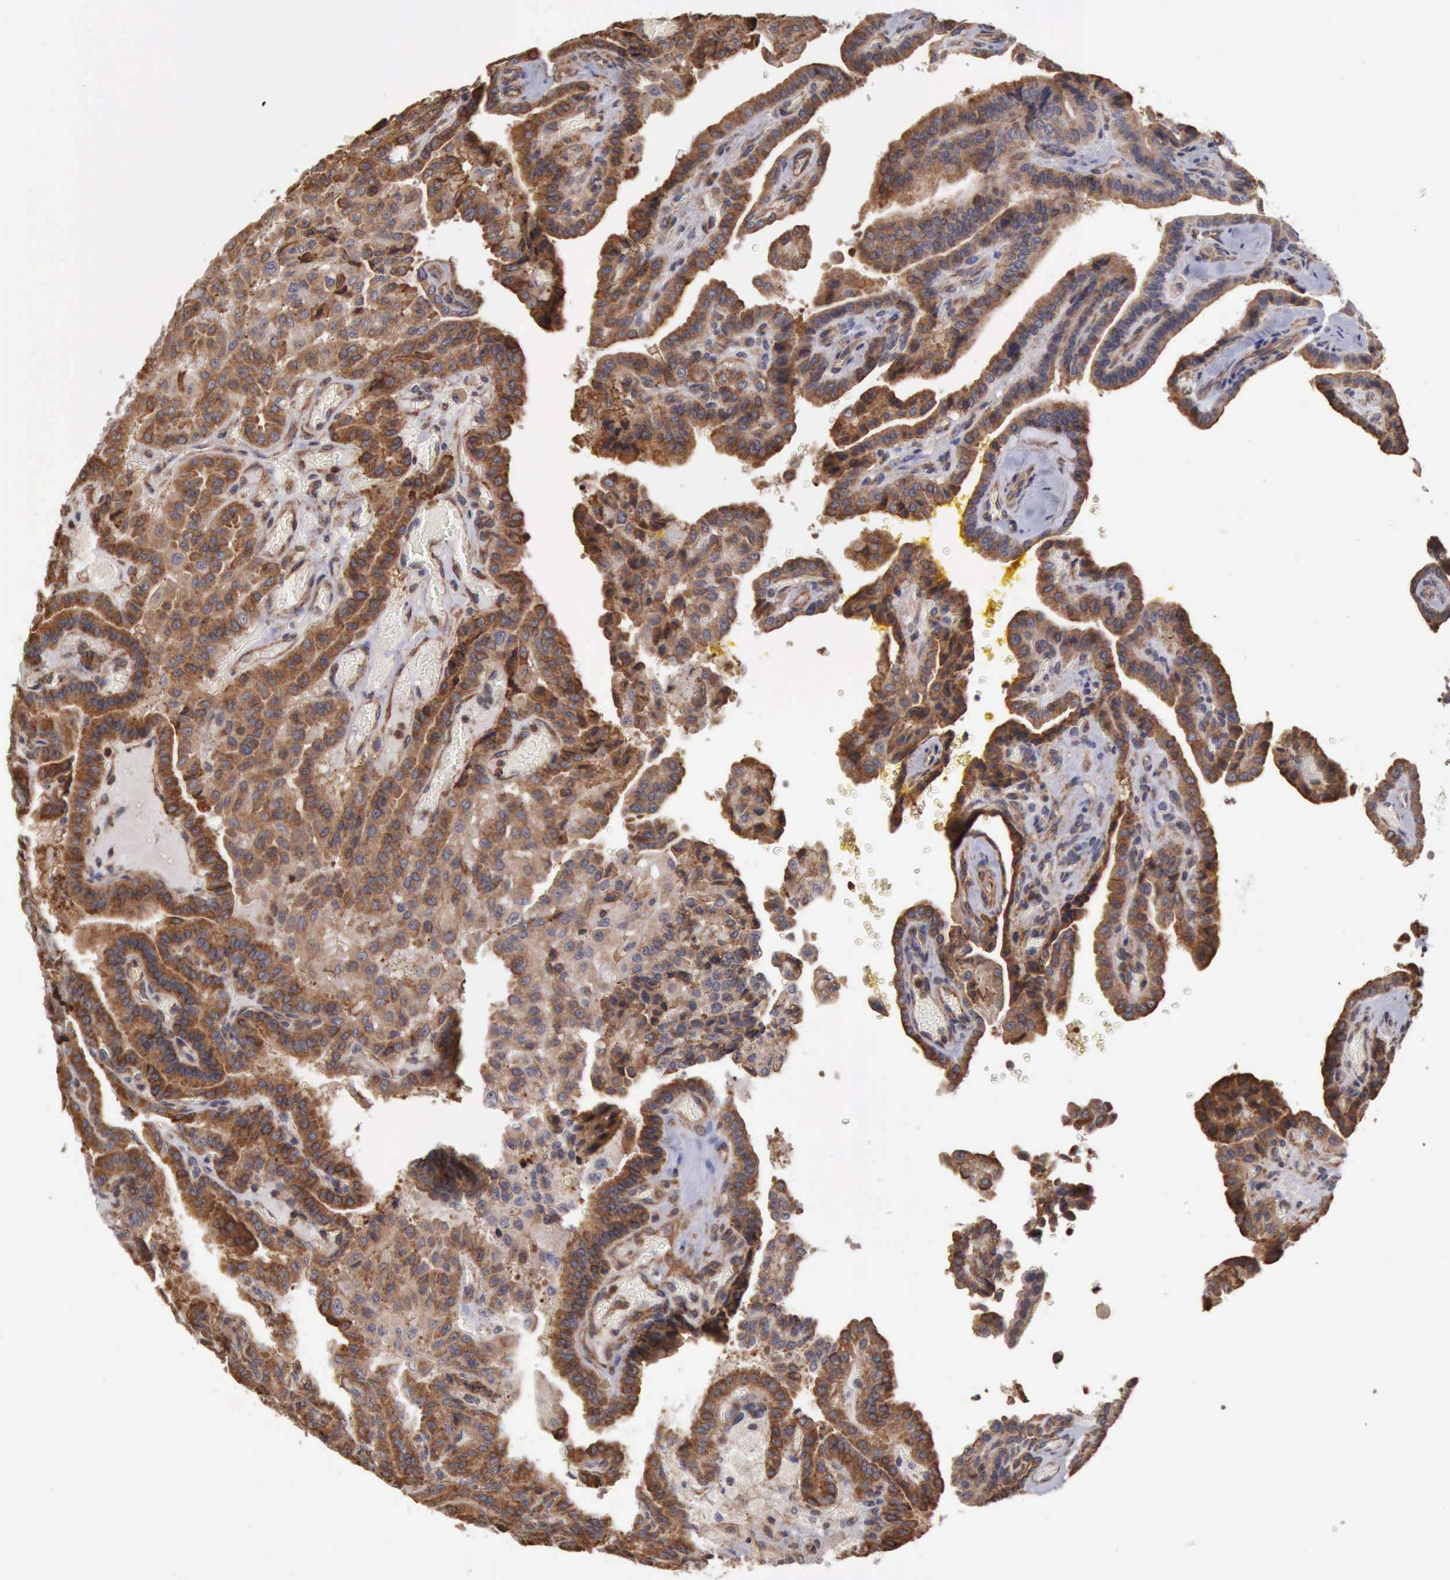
{"staining": {"intensity": "moderate", "quantity": ">75%", "location": "cytoplasmic/membranous"}, "tissue": "thyroid cancer", "cell_type": "Tumor cells", "image_type": "cancer", "snomed": [{"axis": "morphology", "description": "Papillary adenocarcinoma, NOS"}, {"axis": "topography", "description": "Thyroid gland"}], "caption": "A high-resolution micrograph shows IHC staining of thyroid cancer (papillary adenocarcinoma), which reveals moderate cytoplasmic/membranous staining in approximately >75% of tumor cells.", "gene": "GPR101", "patient": {"sex": "male", "age": 87}}